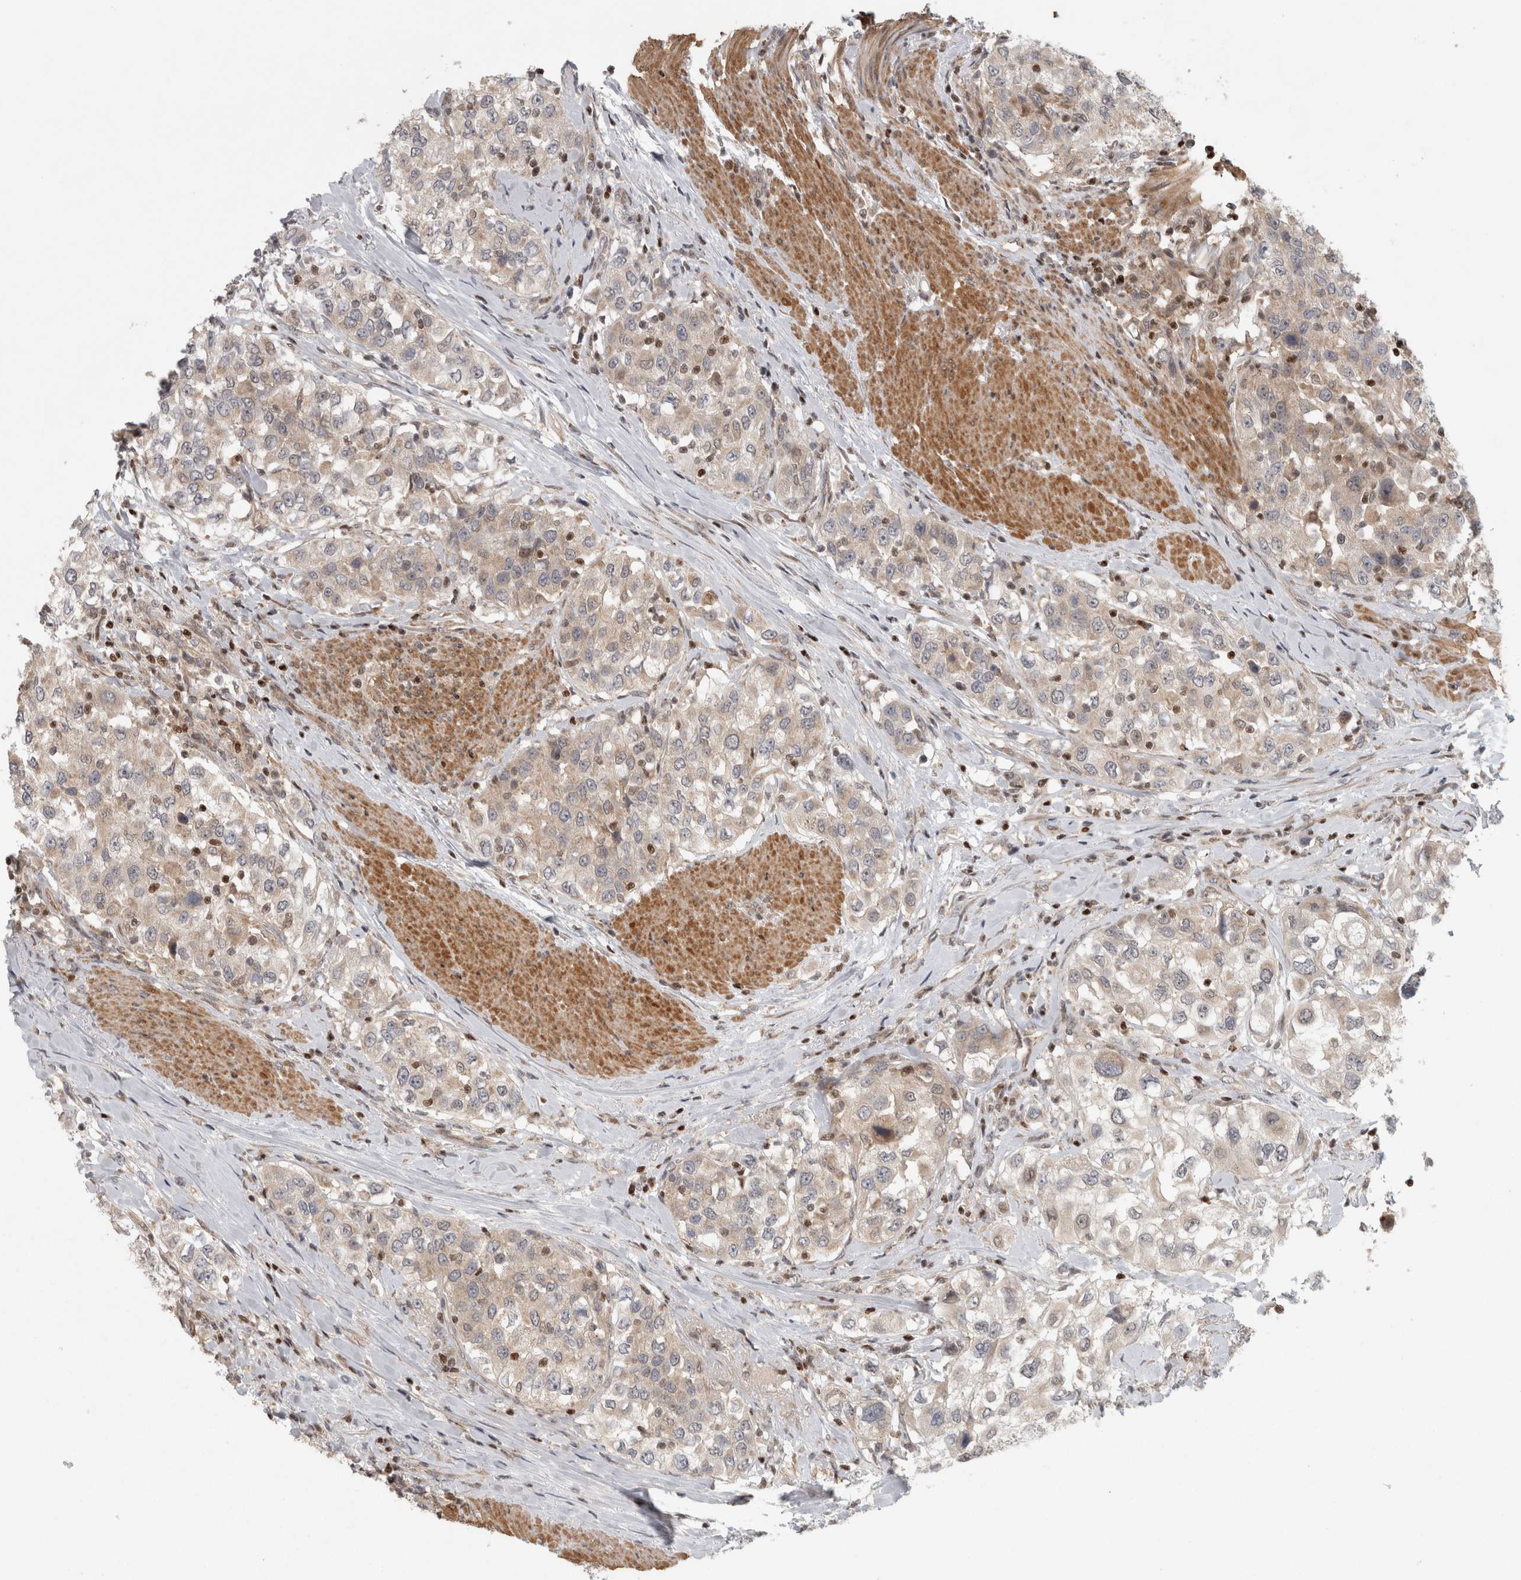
{"staining": {"intensity": "weak", "quantity": ">75%", "location": "cytoplasmic/membranous"}, "tissue": "urothelial cancer", "cell_type": "Tumor cells", "image_type": "cancer", "snomed": [{"axis": "morphology", "description": "Urothelial carcinoma, High grade"}, {"axis": "topography", "description": "Urinary bladder"}], "caption": "A brown stain shows weak cytoplasmic/membranous positivity of a protein in human high-grade urothelial carcinoma tumor cells. Immunohistochemistry stains the protein in brown and the nuclei are stained blue.", "gene": "KDM8", "patient": {"sex": "female", "age": 80}}